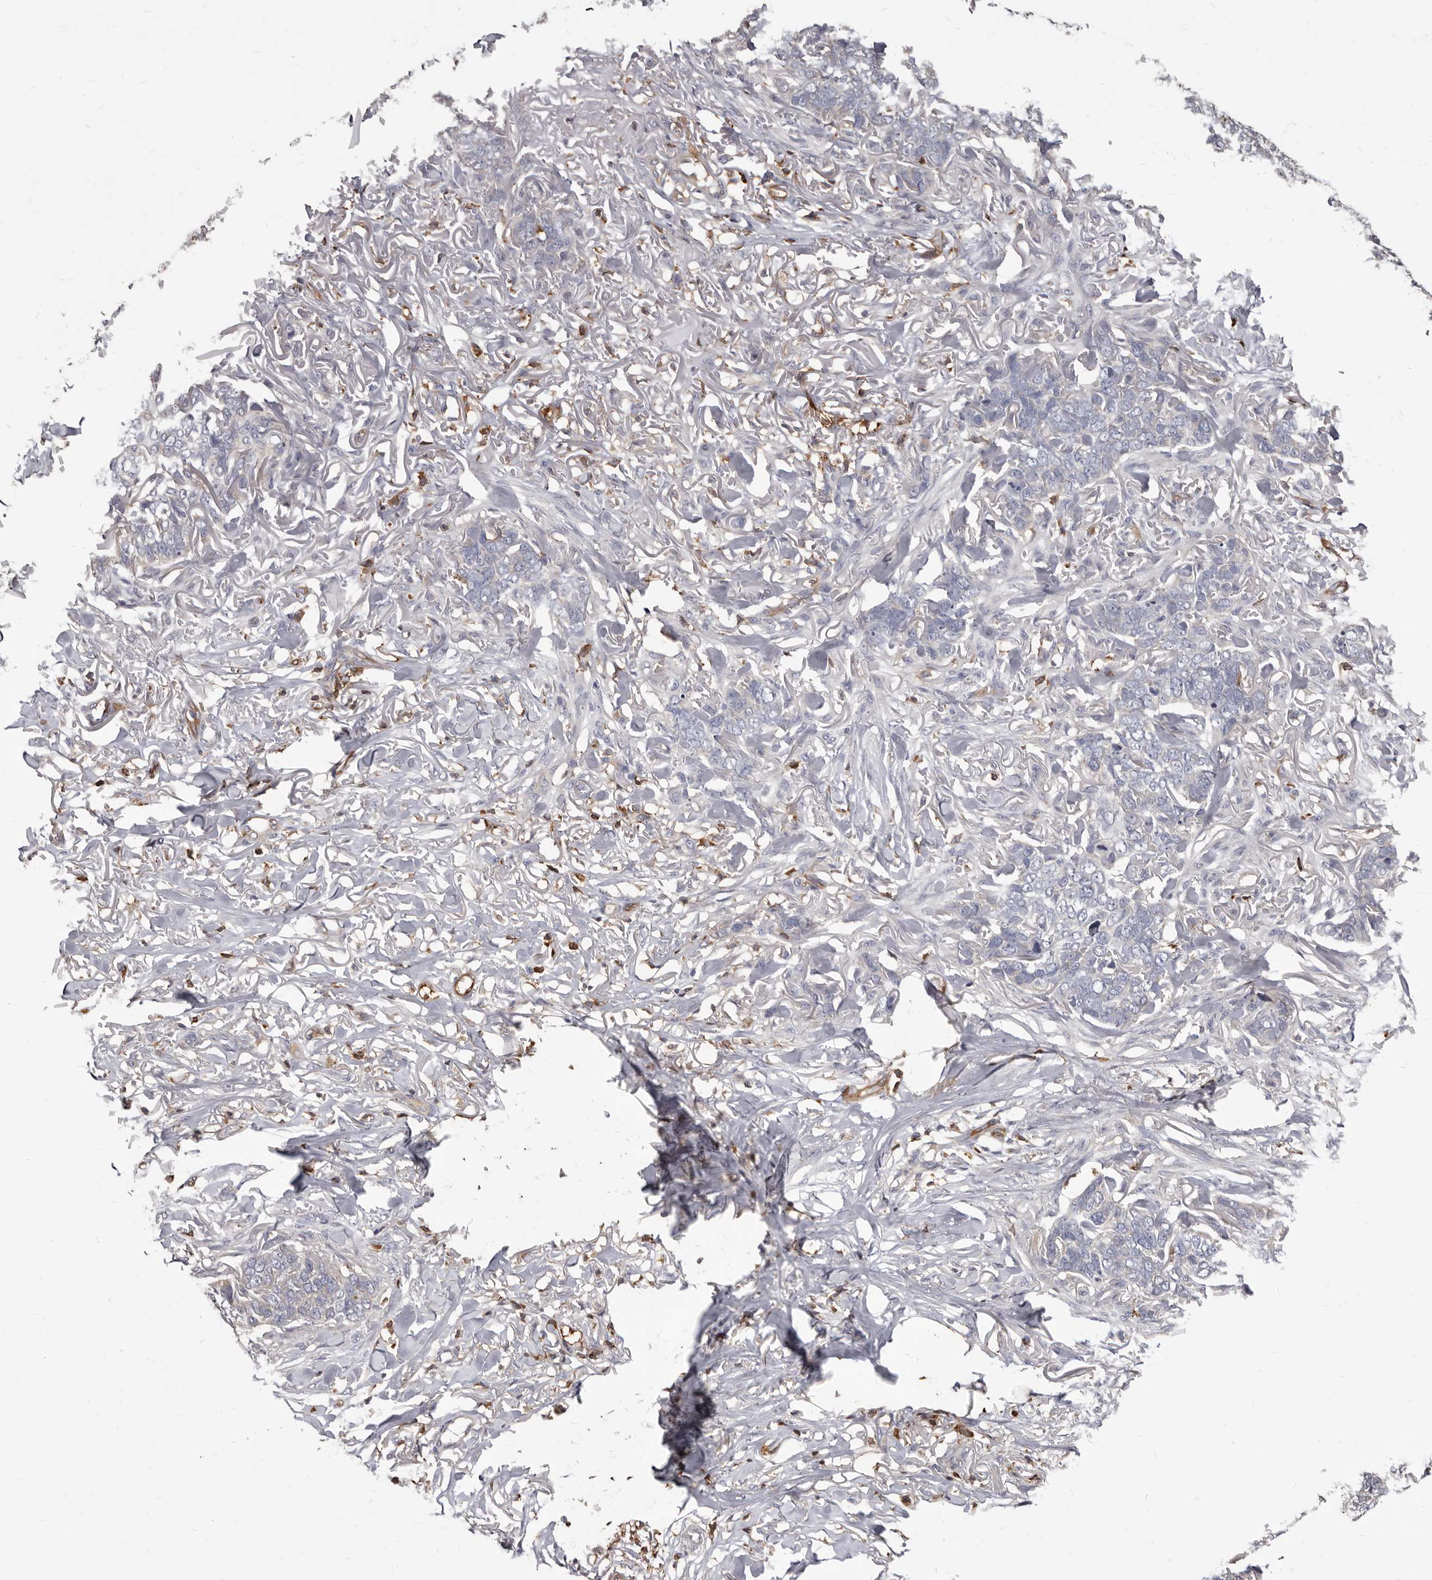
{"staining": {"intensity": "negative", "quantity": "none", "location": "none"}, "tissue": "skin cancer", "cell_type": "Tumor cells", "image_type": "cancer", "snomed": [{"axis": "morphology", "description": "Normal tissue, NOS"}, {"axis": "morphology", "description": "Basal cell carcinoma"}, {"axis": "topography", "description": "Skin"}], "caption": "This is an IHC image of skin basal cell carcinoma. There is no staining in tumor cells.", "gene": "NIBAN1", "patient": {"sex": "male", "age": 77}}